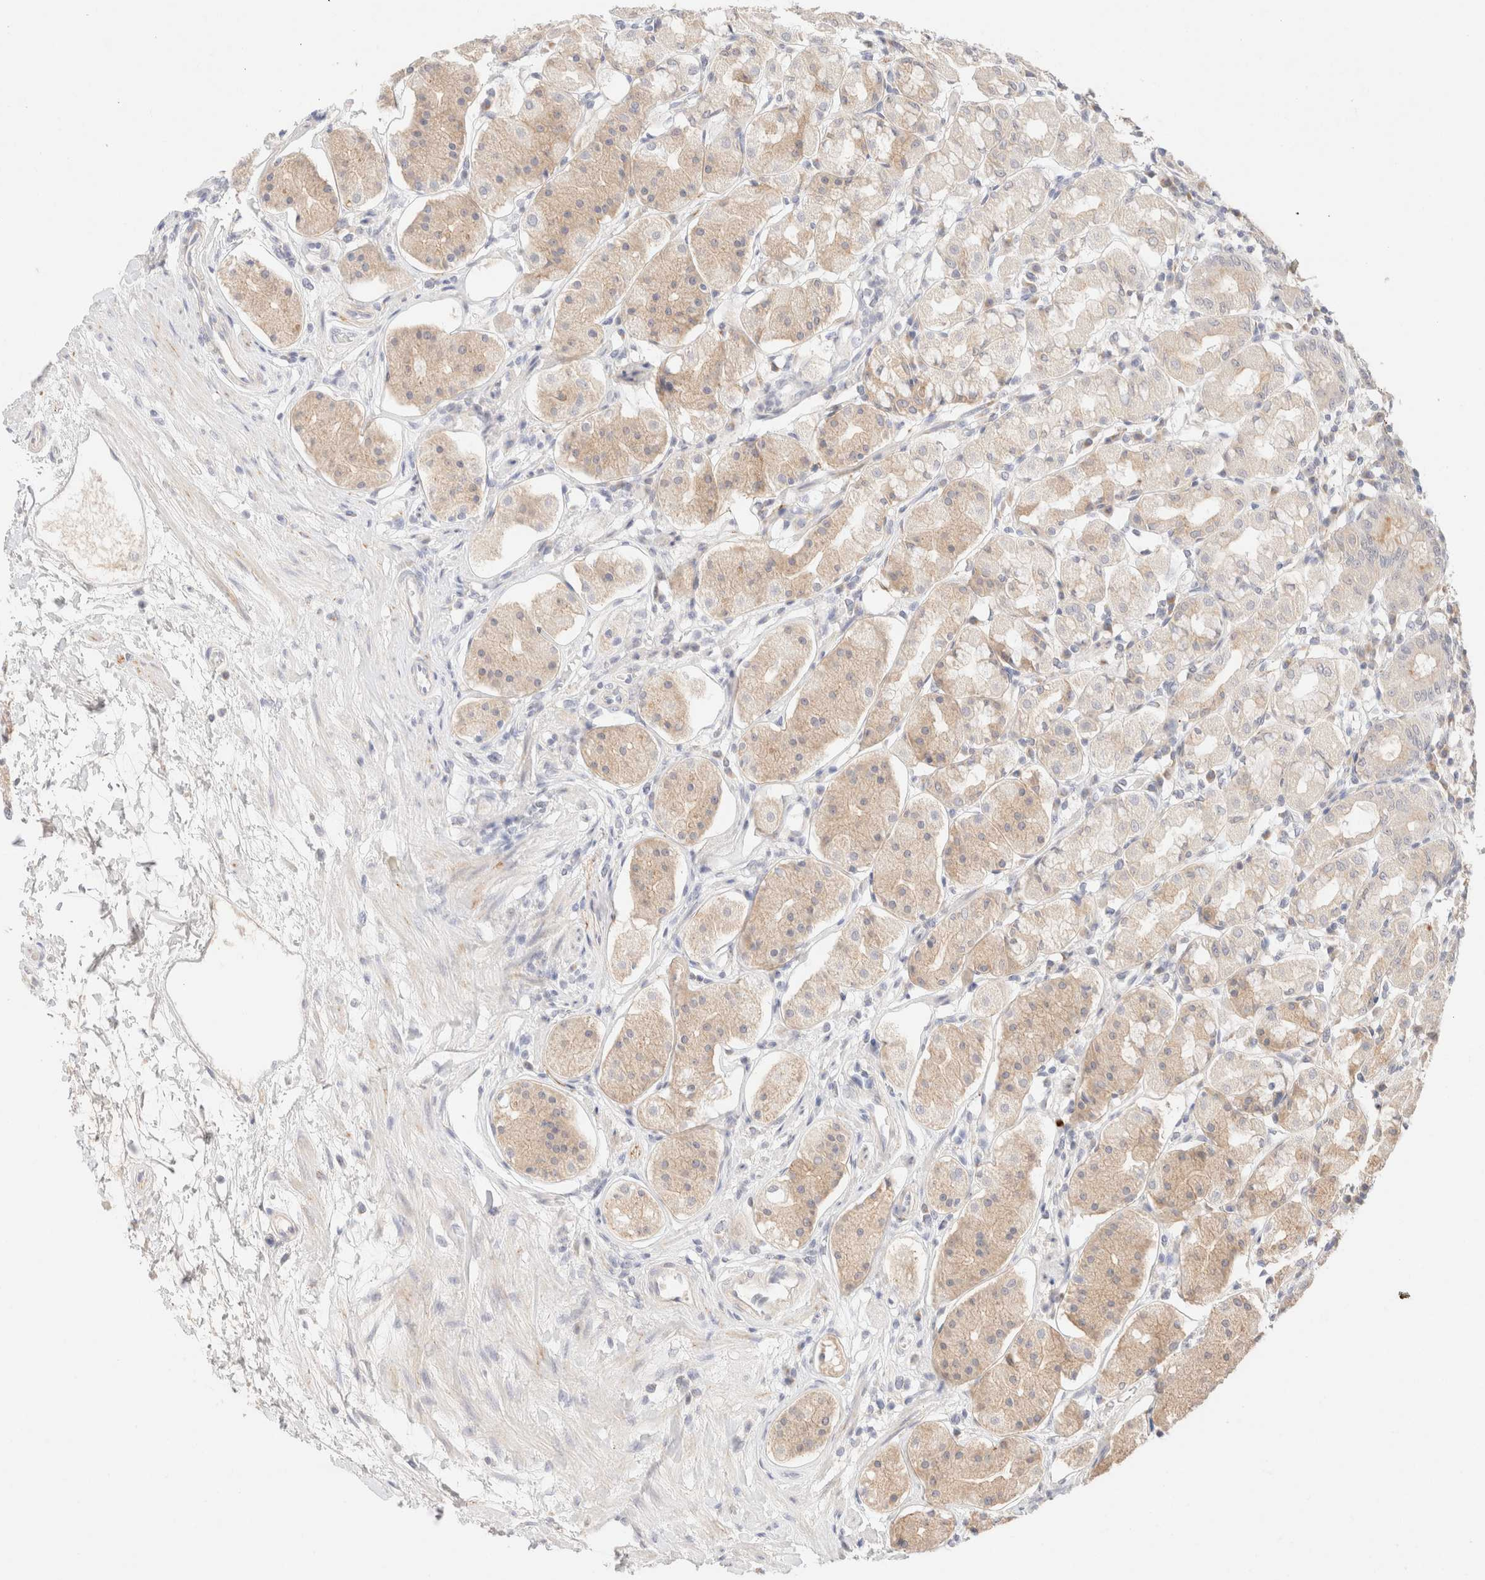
{"staining": {"intensity": "weak", "quantity": "<25%", "location": "cytoplasmic/membranous"}, "tissue": "stomach", "cell_type": "Glandular cells", "image_type": "normal", "snomed": [{"axis": "morphology", "description": "Normal tissue, NOS"}, {"axis": "topography", "description": "Stomach"}, {"axis": "topography", "description": "Stomach, lower"}], "caption": "Immunohistochemistry of unremarkable human stomach displays no positivity in glandular cells. (DAB (3,3'-diaminobenzidine) immunohistochemistry with hematoxylin counter stain).", "gene": "SNTB1", "patient": {"sex": "female", "age": 56}}